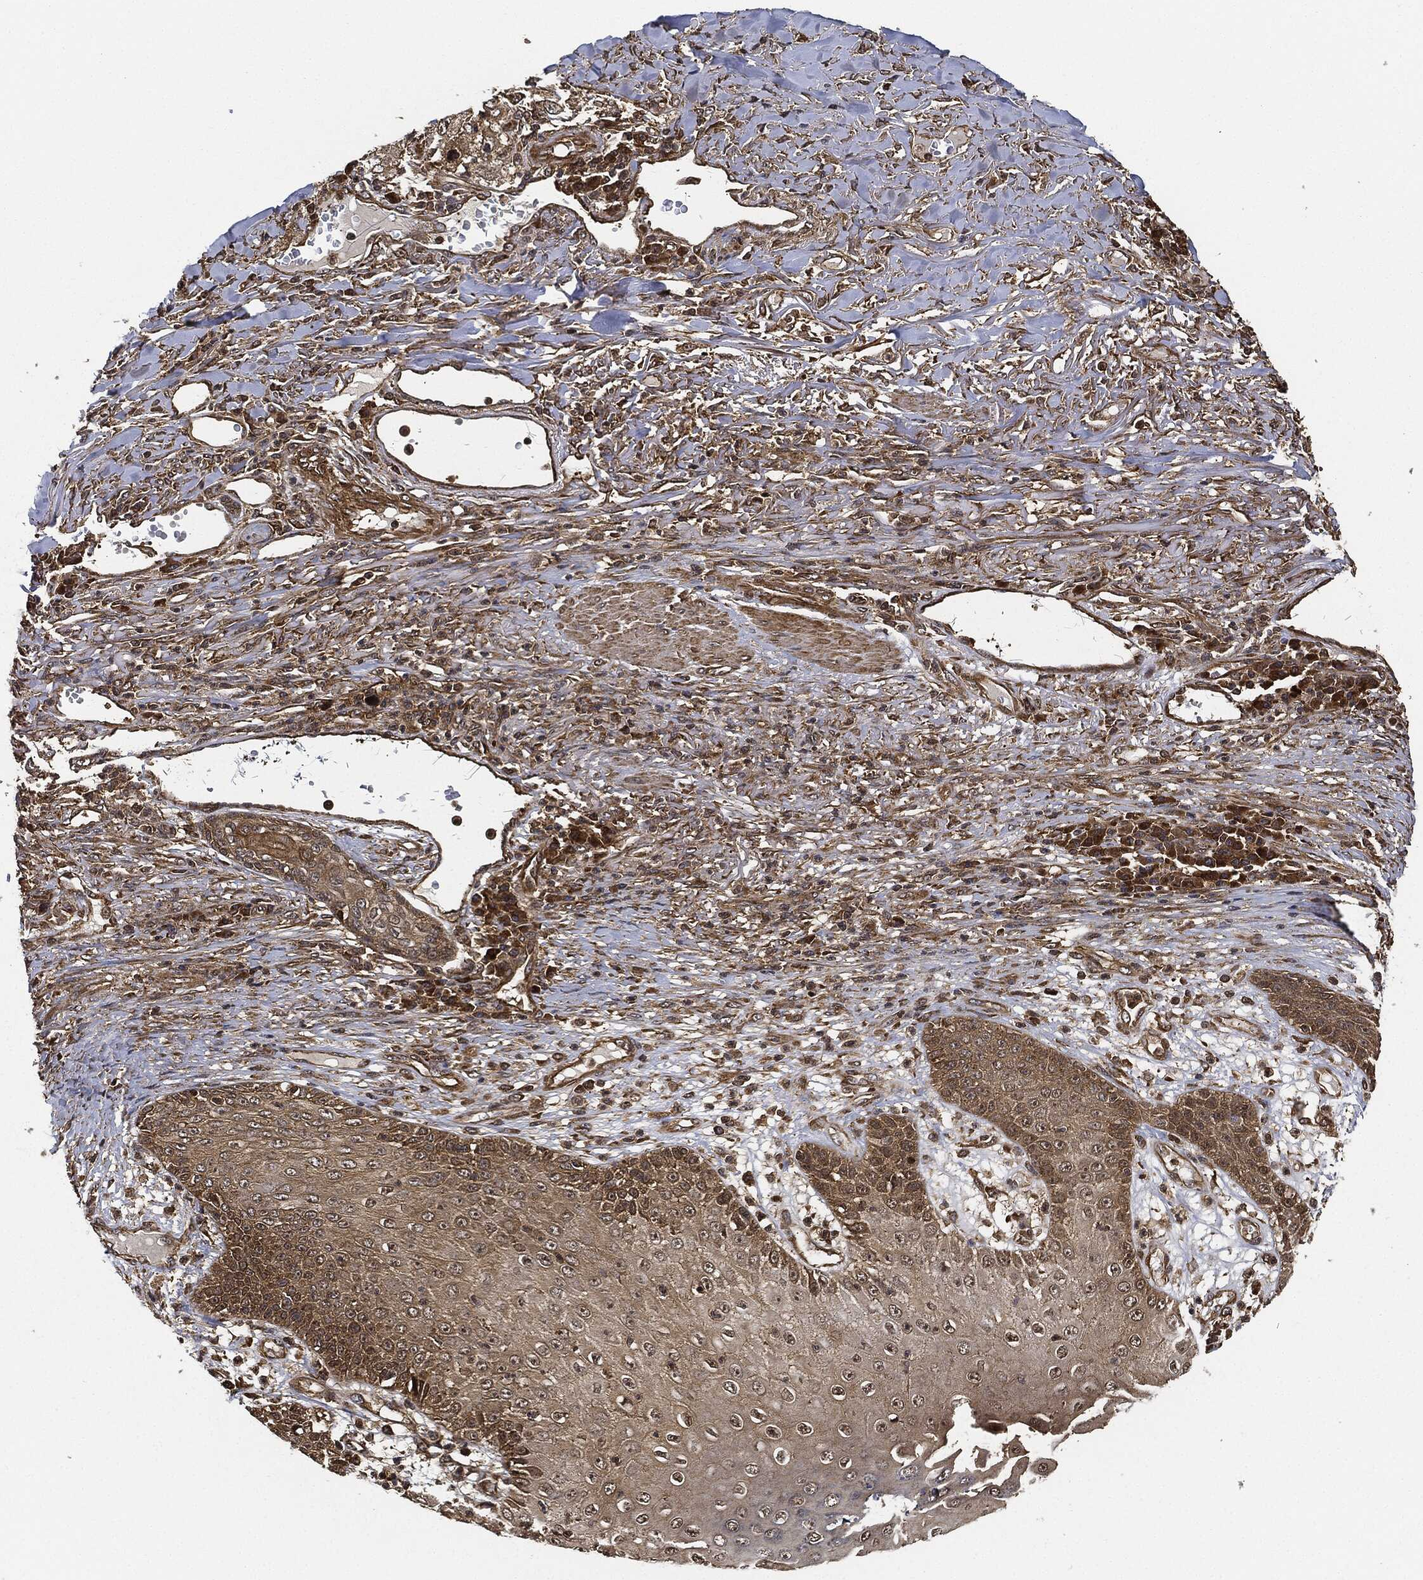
{"staining": {"intensity": "weak", "quantity": "25%-75%", "location": "cytoplasmic/membranous"}, "tissue": "skin cancer", "cell_type": "Tumor cells", "image_type": "cancer", "snomed": [{"axis": "morphology", "description": "Squamous cell carcinoma, NOS"}, {"axis": "topography", "description": "Skin"}], "caption": "Immunohistochemical staining of skin cancer exhibits low levels of weak cytoplasmic/membranous expression in approximately 25%-75% of tumor cells.", "gene": "CEP290", "patient": {"sex": "male", "age": 82}}